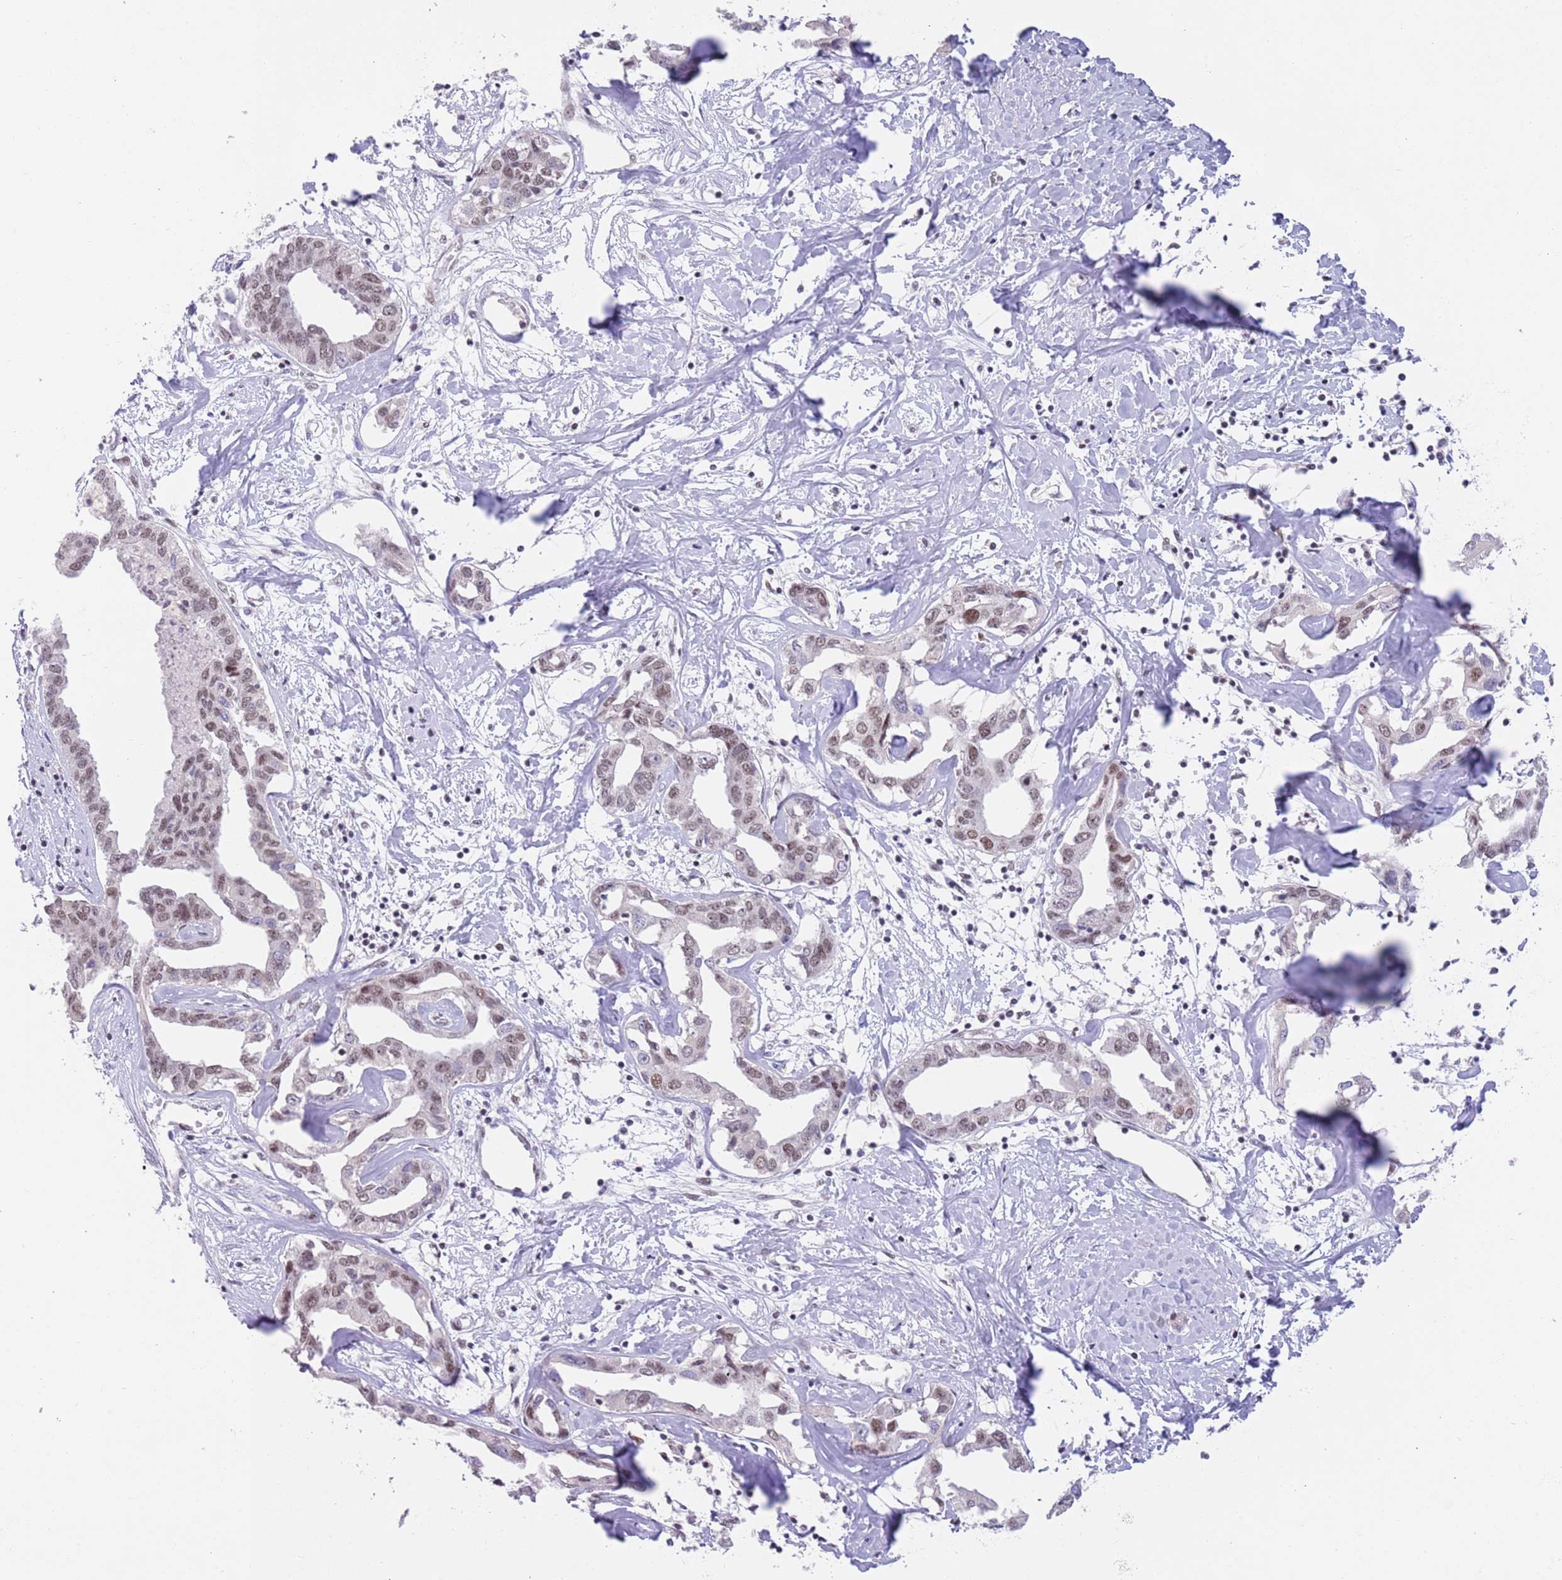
{"staining": {"intensity": "weak", "quantity": "25%-75%", "location": "nuclear"}, "tissue": "liver cancer", "cell_type": "Tumor cells", "image_type": "cancer", "snomed": [{"axis": "morphology", "description": "Cholangiocarcinoma"}, {"axis": "topography", "description": "Liver"}], "caption": "Brown immunohistochemical staining in cholangiocarcinoma (liver) exhibits weak nuclear positivity in about 25%-75% of tumor cells.", "gene": "RFX1", "patient": {"sex": "male", "age": 59}}